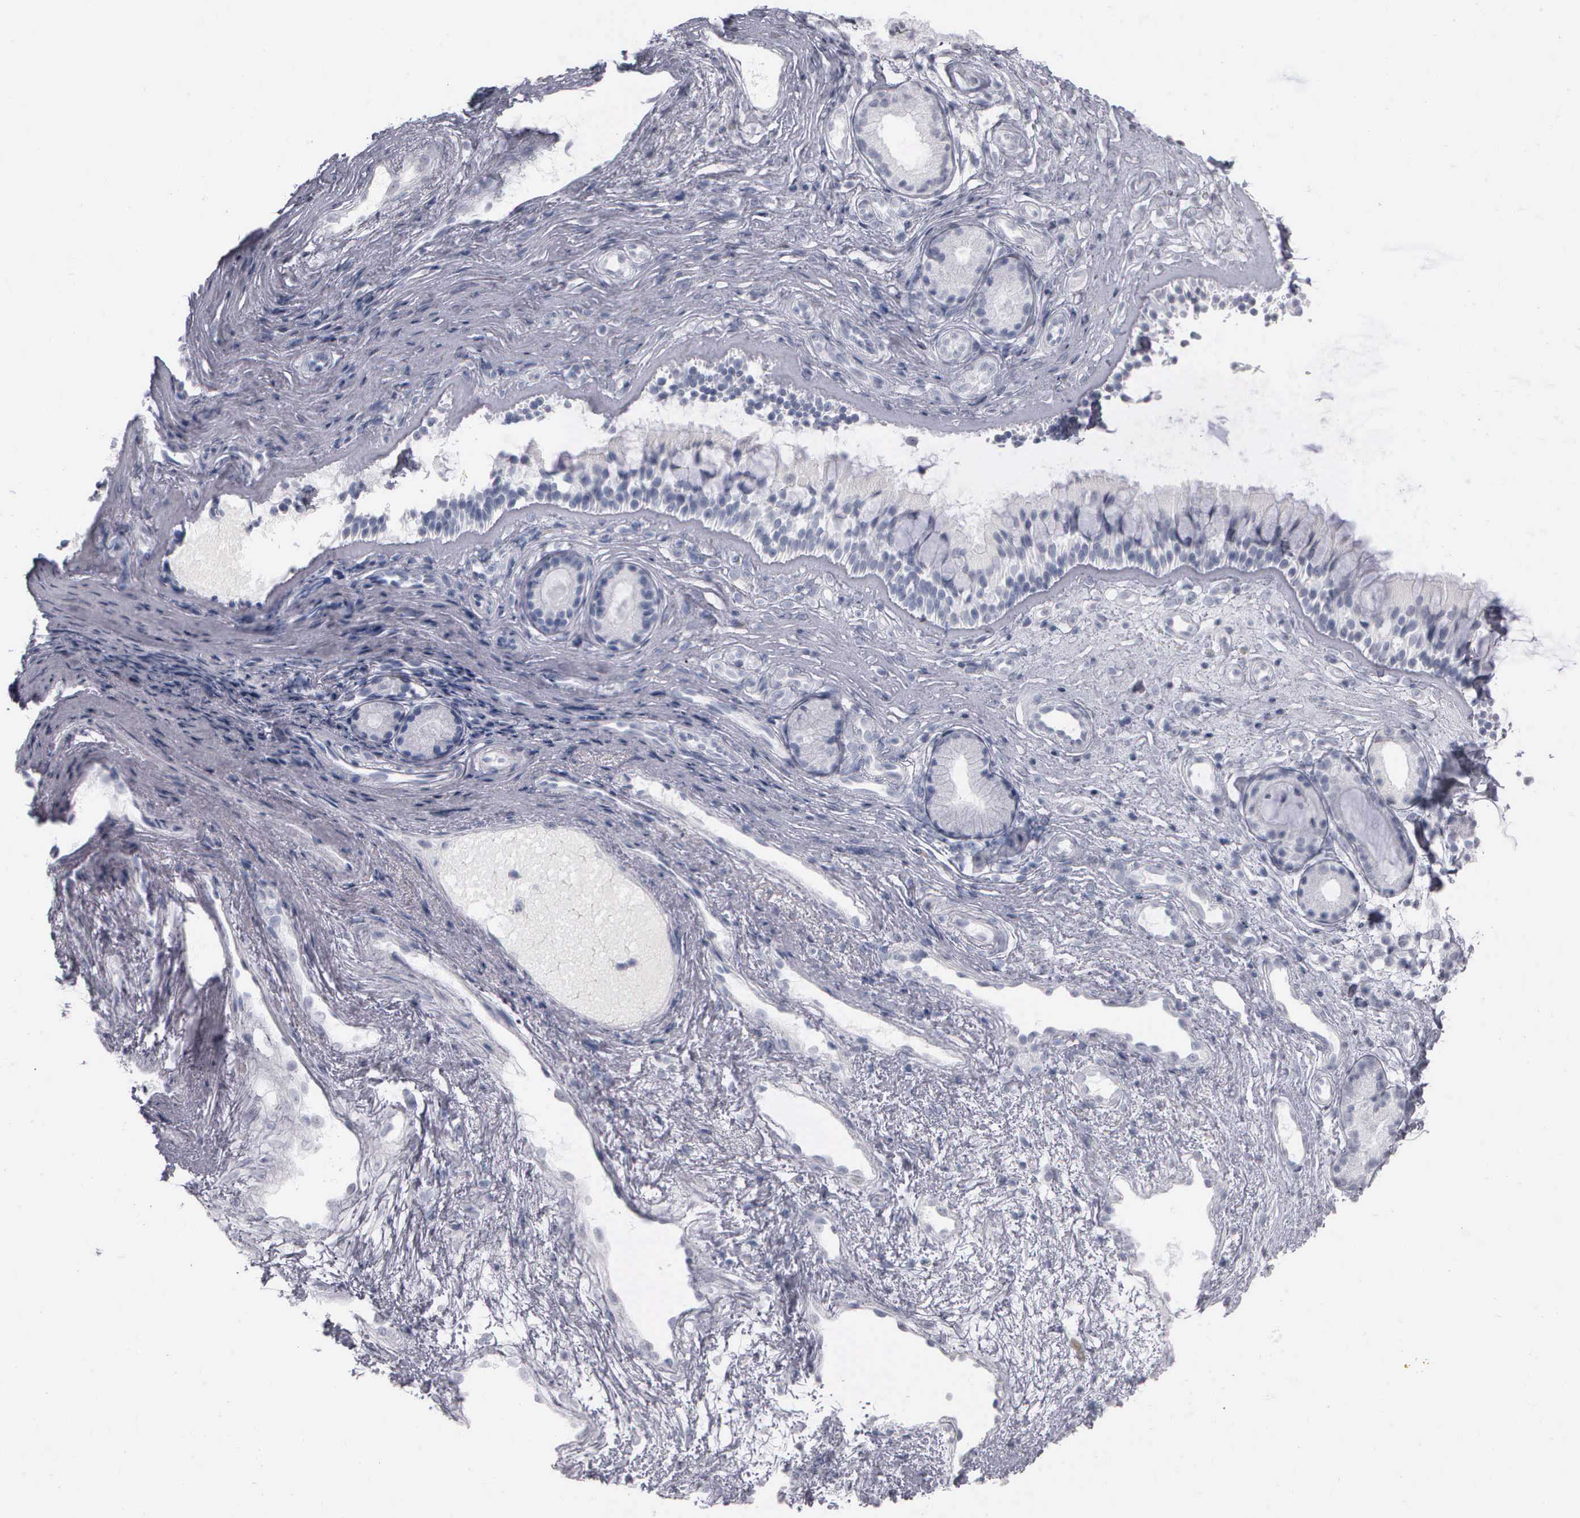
{"staining": {"intensity": "negative", "quantity": "none", "location": "none"}, "tissue": "nasopharynx", "cell_type": "Respiratory epithelial cells", "image_type": "normal", "snomed": [{"axis": "morphology", "description": "Normal tissue, NOS"}, {"axis": "topography", "description": "Nasopharynx"}], "caption": "Immunohistochemistry (IHC) of benign human nasopharynx displays no positivity in respiratory epithelial cells.", "gene": "NKX2", "patient": {"sex": "female", "age": 78}}